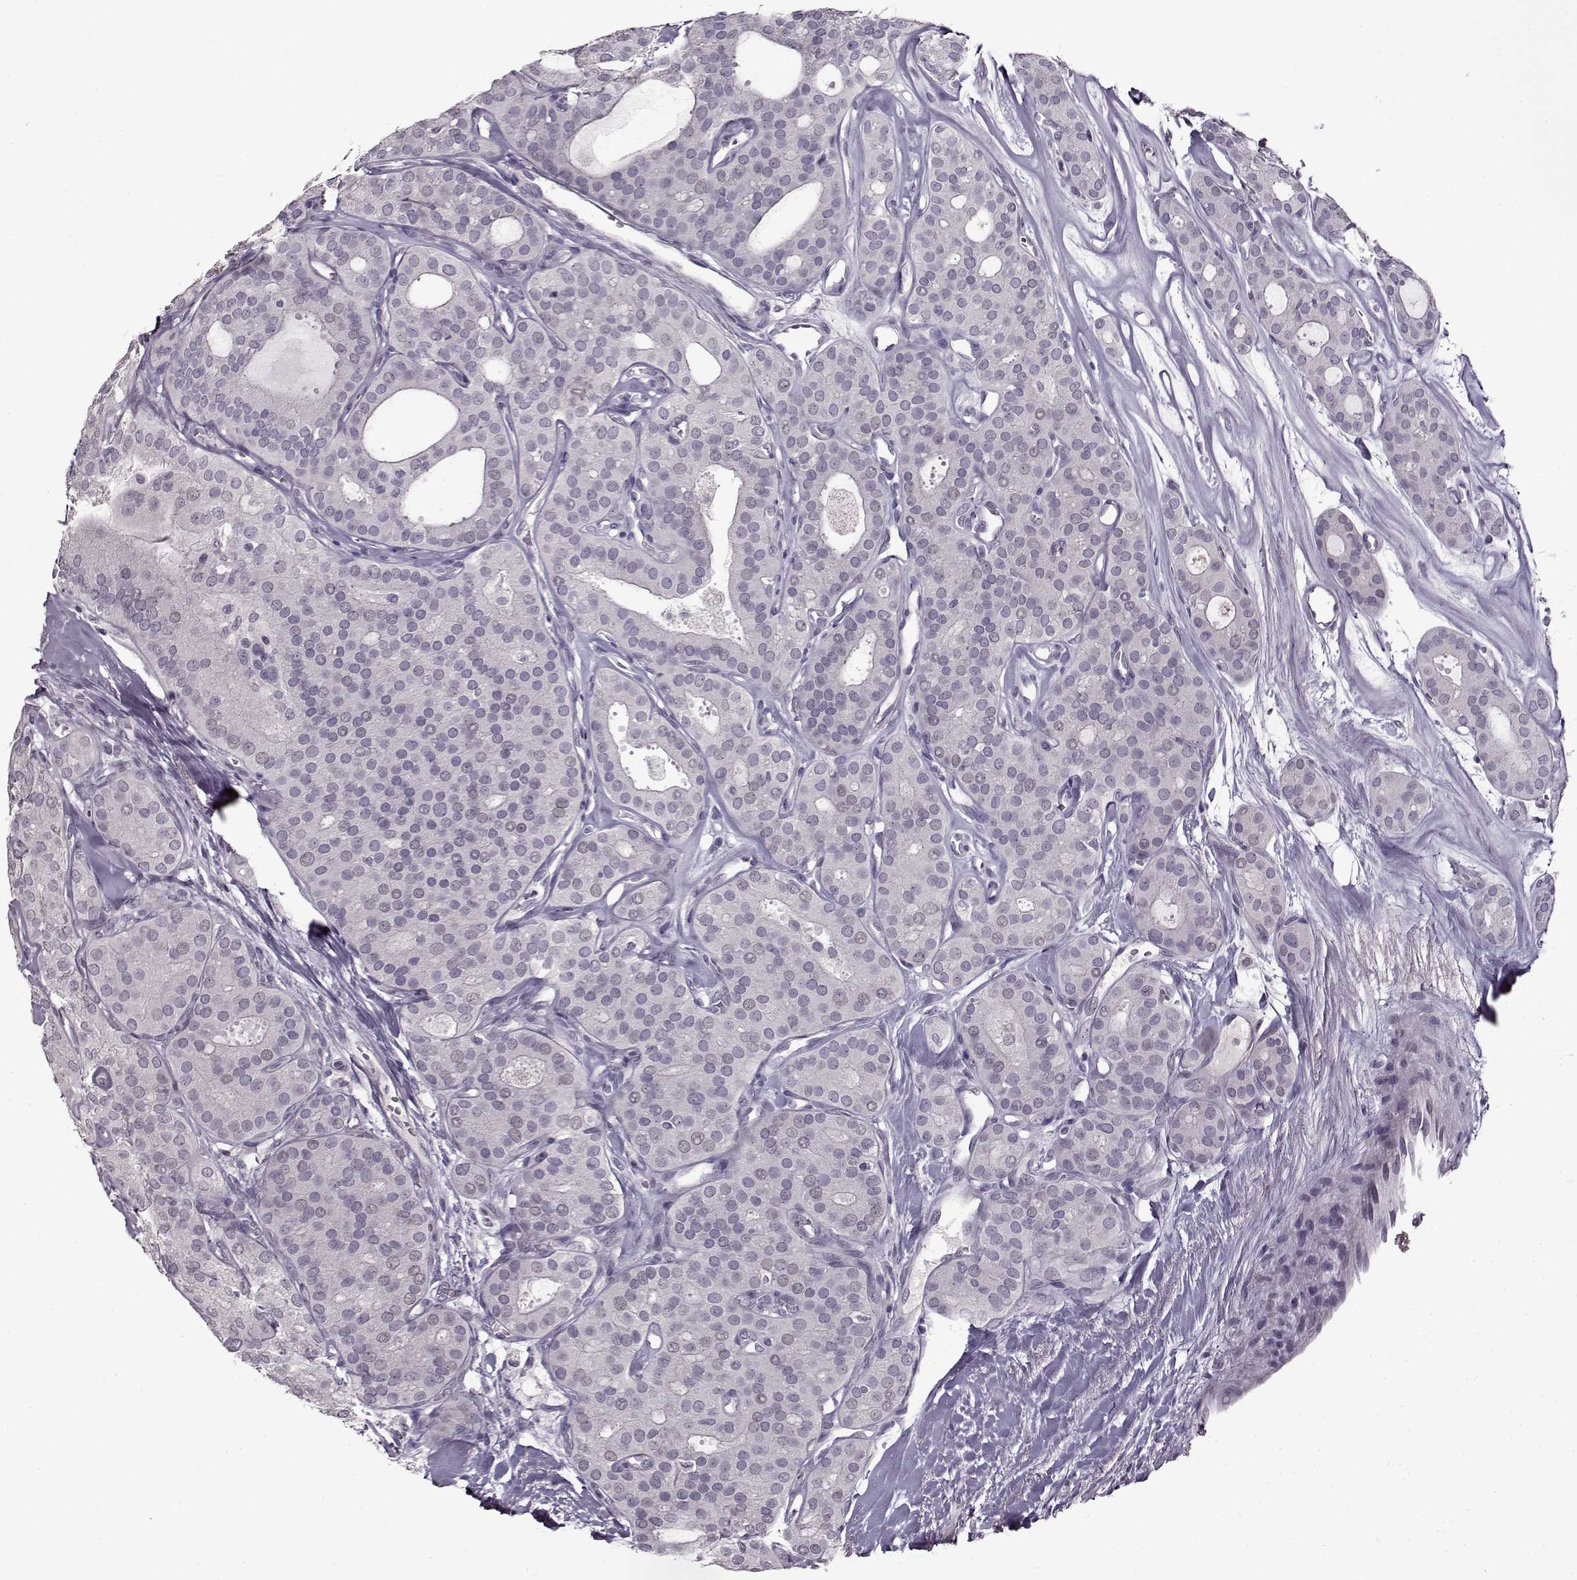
{"staining": {"intensity": "negative", "quantity": "none", "location": "none"}, "tissue": "thyroid cancer", "cell_type": "Tumor cells", "image_type": "cancer", "snomed": [{"axis": "morphology", "description": "Follicular adenoma carcinoma, NOS"}, {"axis": "topography", "description": "Thyroid gland"}], "caption": "Tumor cells are negative for brown protein staining in follicular adenoma carcinoma (thyroid). (DAB (3,3'-diaminobenzidine) immunohistochemistry (IHC), high magnification).", "gene": "FSHB", "patient": {"sex": "male", "age": 75}}